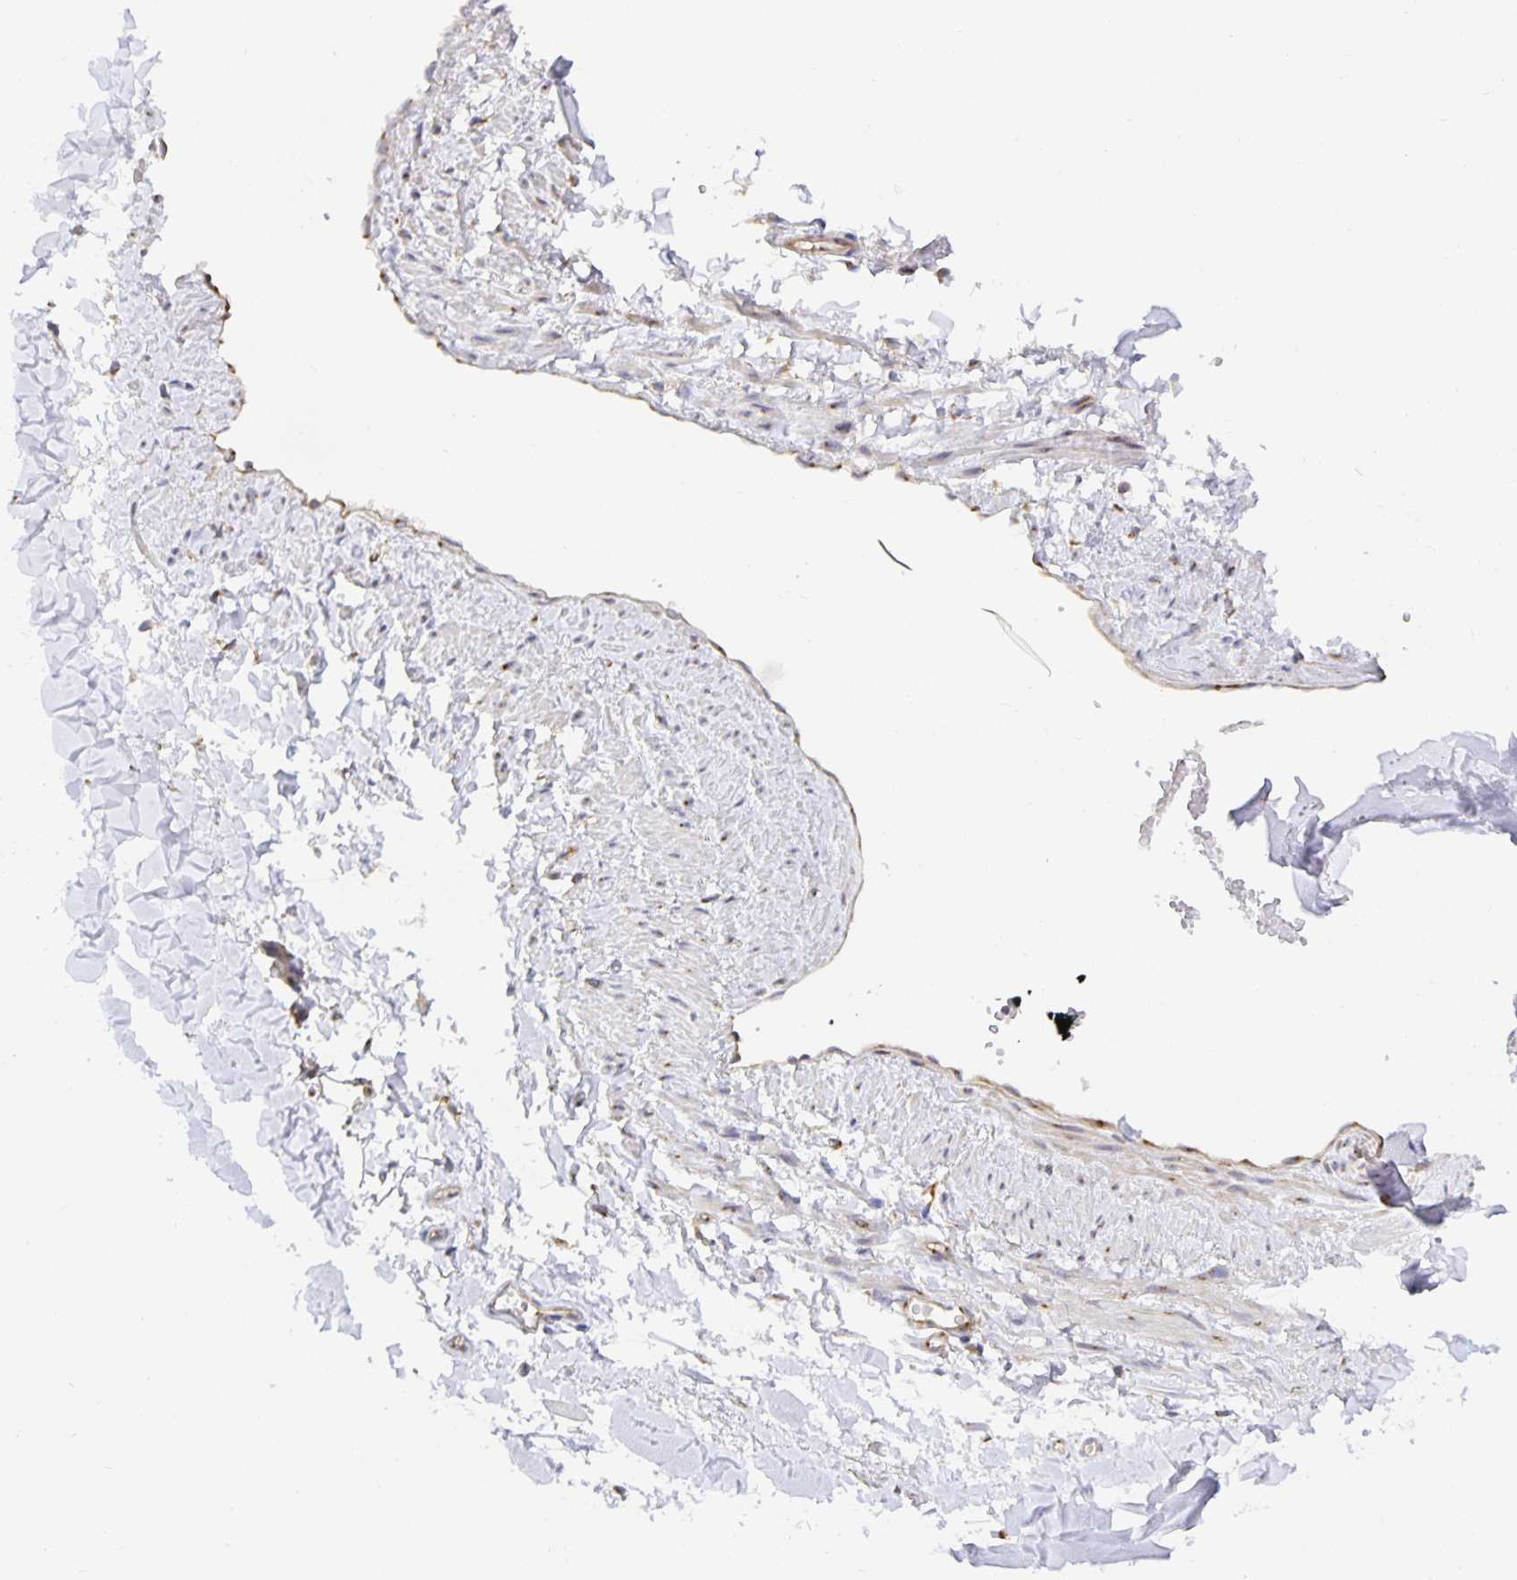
{"staining": {"intensity": "negative", "quantity": "none", "location": "none"}, "tissue": "adipose tissue", "cell_type": "Adipocytes", "image_type": "normal", "snomed": [{"axis": "morphology", "description": "Normal tissue, NOS"}, {"axis": "topography", "description": "Vulva"}, {"axis": "topography", "description": "Peripheral nerve tissue"}], "caption": "This photomicrograph is of normal adipose tissue stained with IHC to label a protein in brown with the nuclei are counter-stained blue. There is no staining in adipocytes. (Immunohistochemistry, brightfield microscopy, high magnification).", "gene": "USO1", "patient": {"sex": "female", "age": 66}}